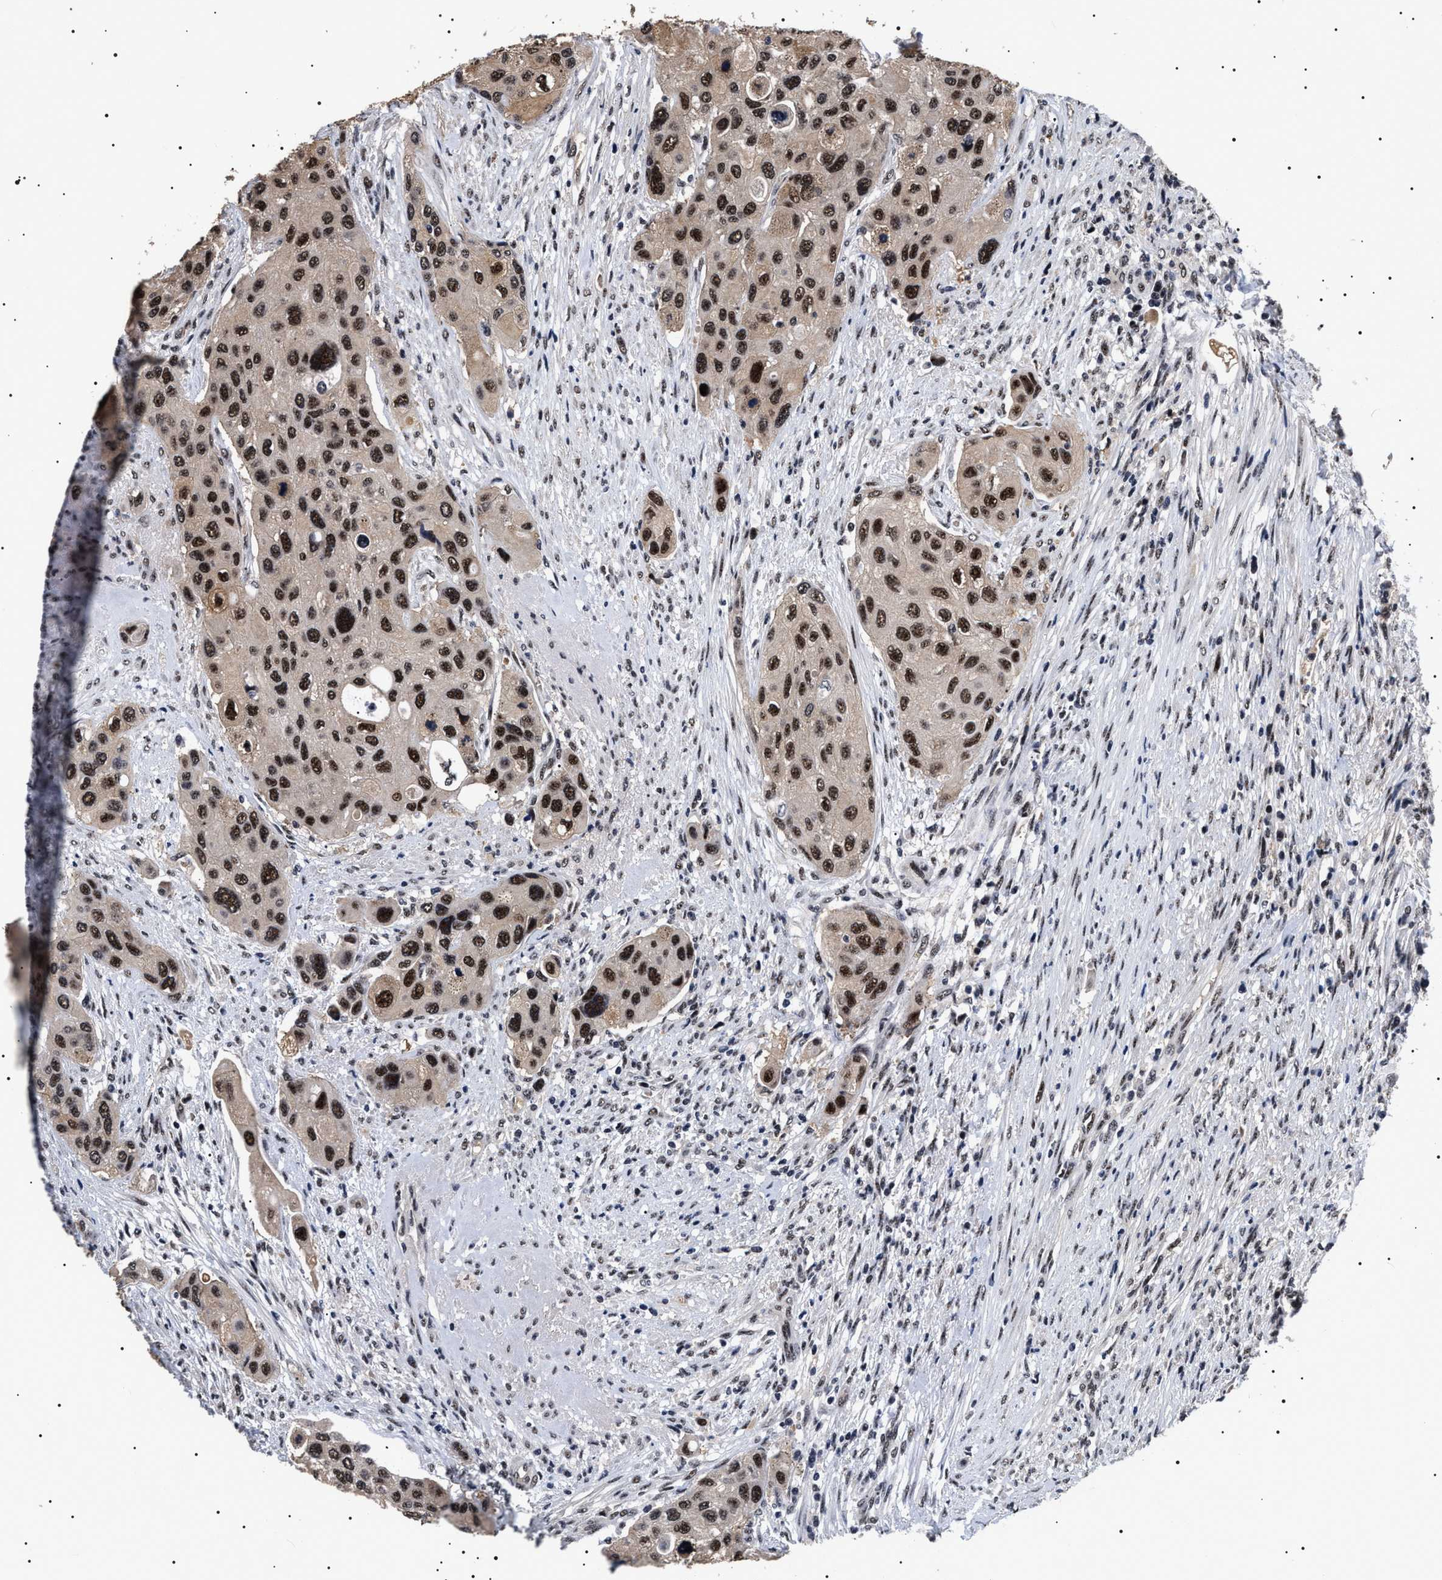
{"staining": {"intensity": "strong", "quantity": ">75%", "location": "nuclear"}, "tissue": "urothelial cancer", "cell_type": "Tumor cells", "image_type": "cancer", "snomed": [{"axis": "morphology", "description": "Urothelial carcinoma, High grade"}, {"axis": "topography", "description": "Urinary bladder"}], "caption": "Immunohistochemistry (IHC) (DAB (3,3'-diaminobenzidine)) staining of urothelial cancer demonstrates strong nuclear protein positivity in about >75% of tumor cells. The staining was performed using DAB to visualize the protein expression in brown, while the nuclei were stained in blue with hematoxylin (Magnification: 20x).", "gene": "CAAP1", "patient": {"sex": "female", "age": 56}}